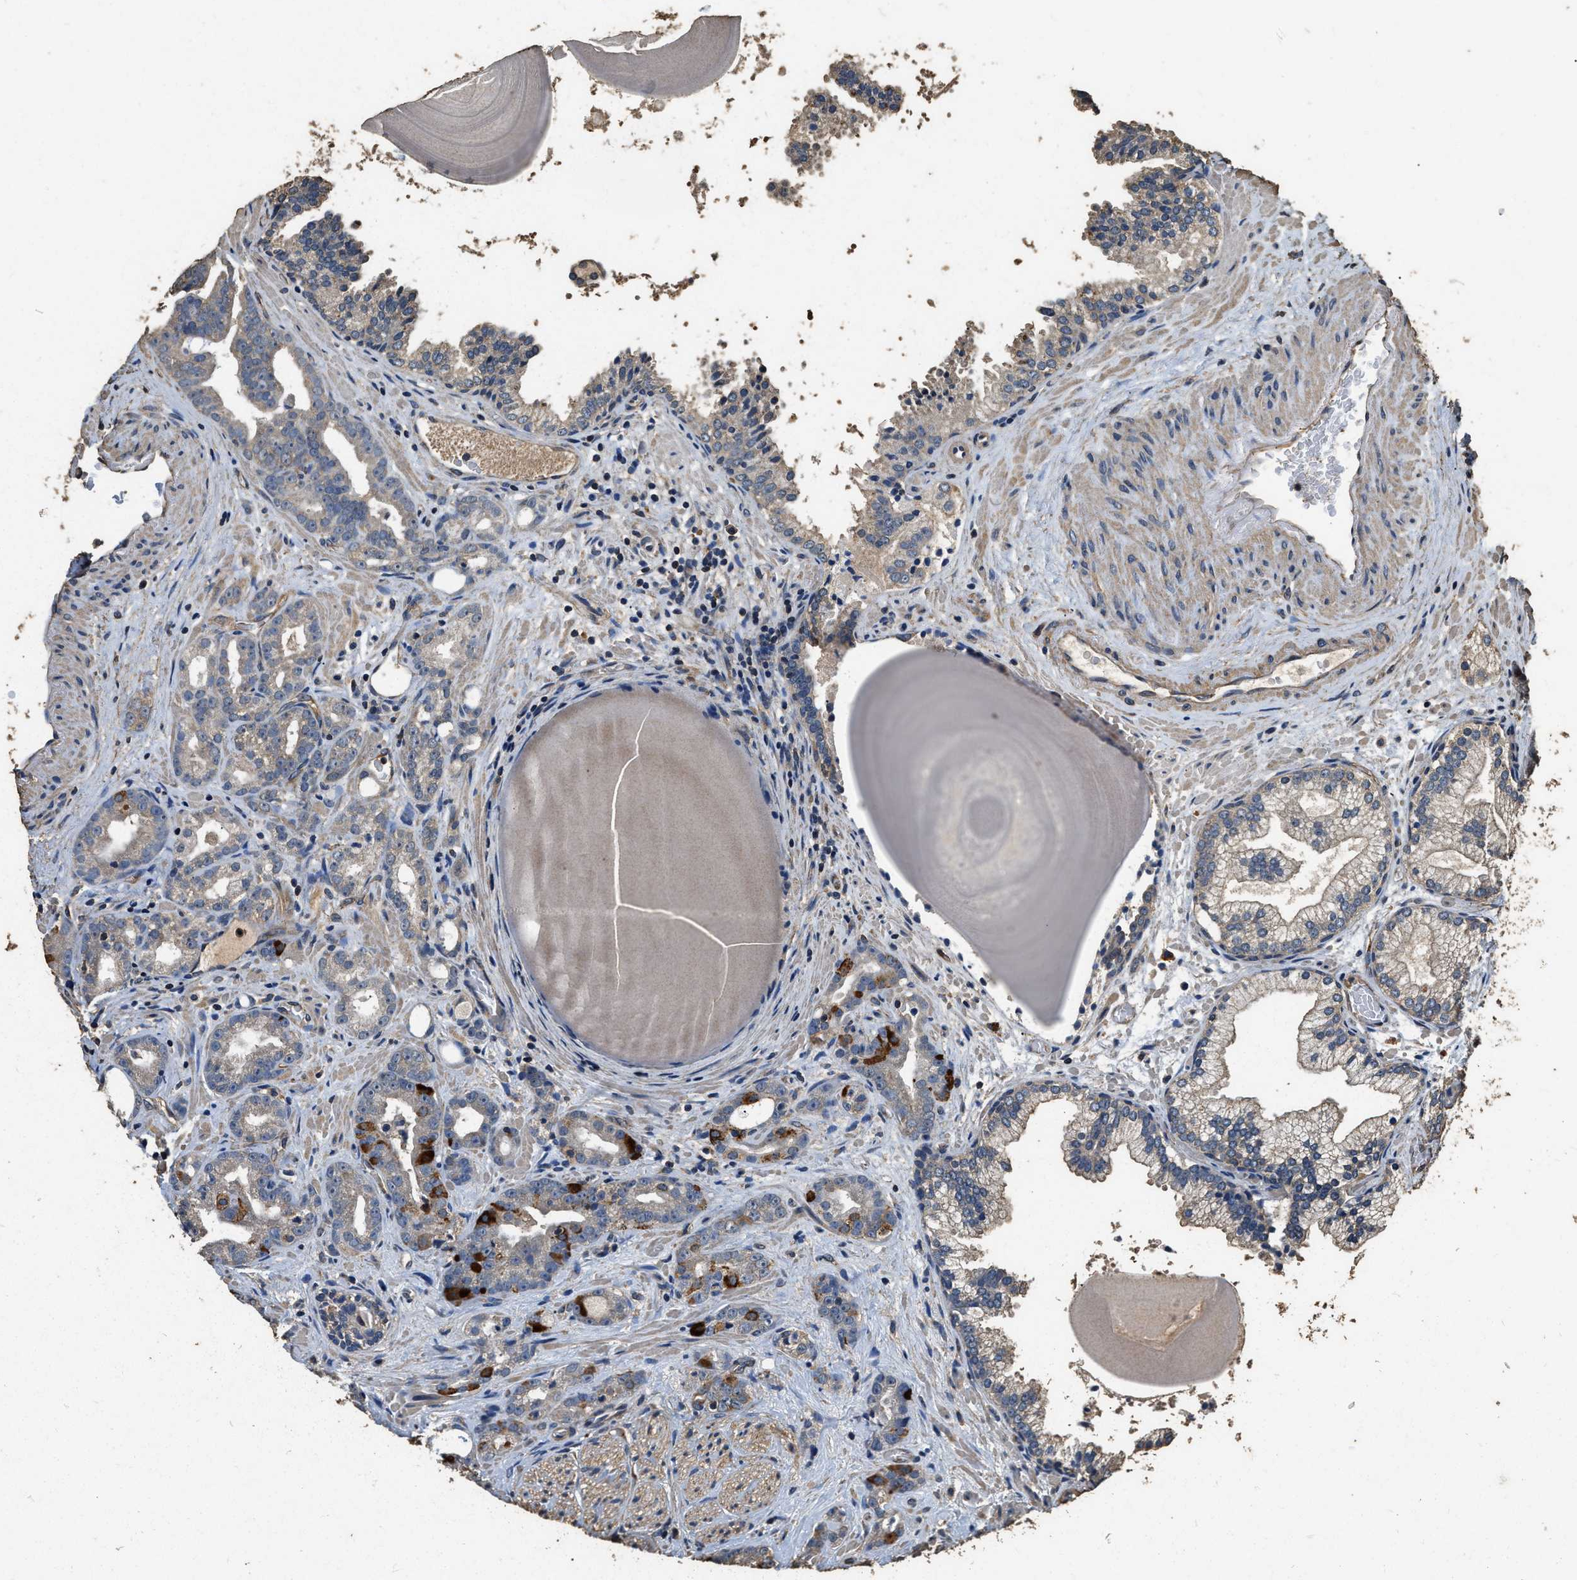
{"staining": {"intensity": "strong", "quantity": "<25%", "location": "cytoplasmic/membranous"}, "tissue": "prostate cancer", "cell_type": "Tumor cells", "image_type": "cancer", "snomed": [{"axis": "morphology", "description": "Adenocarcinoma, Low grade"}, {"axis": "topography", "description": "Prostate"}], "caption": "Protein positivity by immunohistochemistry (IHC) demonstrates strong cytoplasmic/membranous staining in about <25% of tumor cells in prostate cancer (adenocarcinoma (low-grade)). (Stains: DAB in brown, nuclei in blue, Microscopy: brightfield microscopy at high magnification).", "gene": "MIB1", "patient": {"sex": "male", "age": 63}}